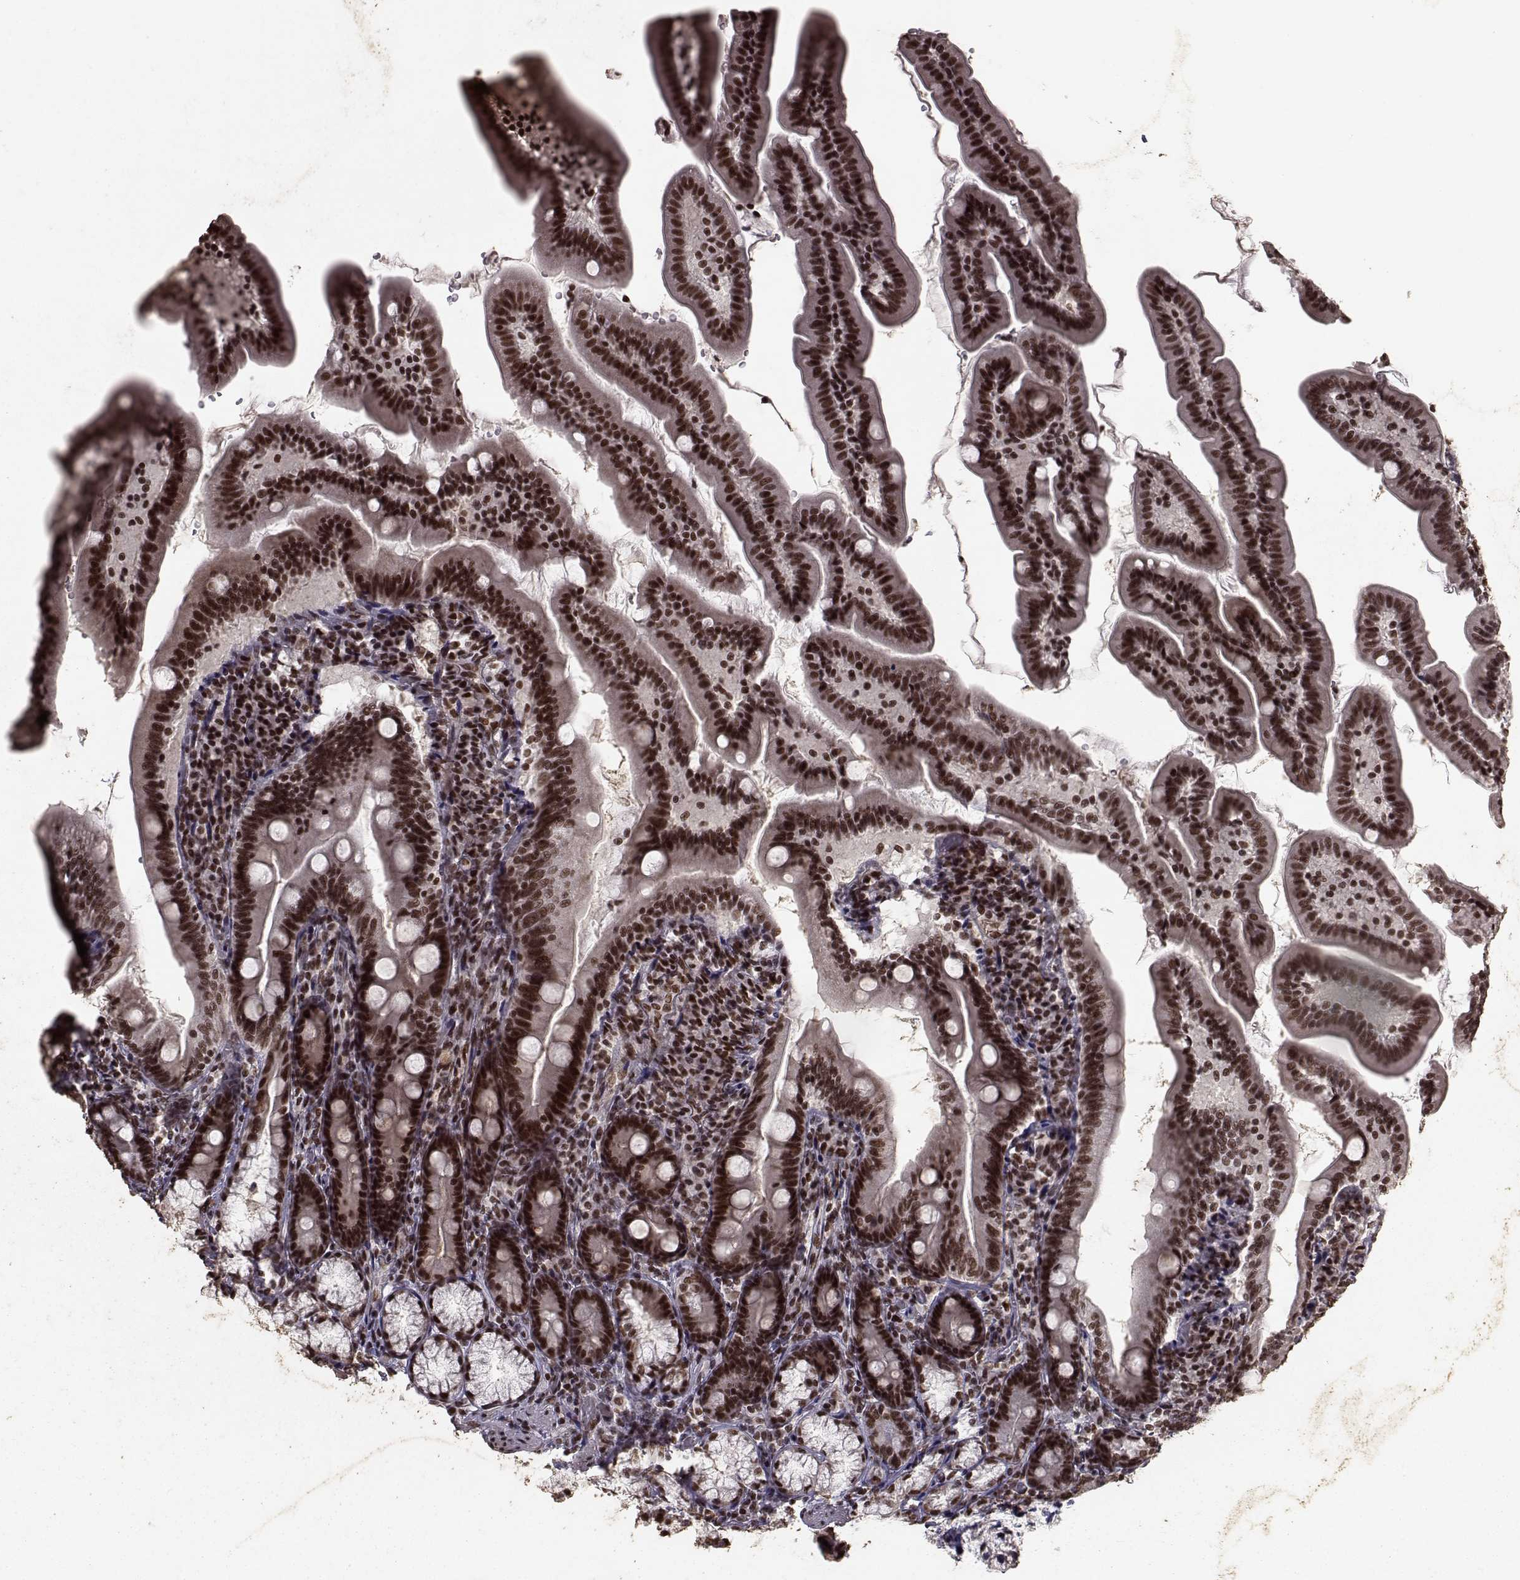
{"staining": {"intensity": "strong", "quantity": ">75%", "location": "cytoplasmic/membranous,nuclear"}, "tissue": "duodenum", "cell_type": "Glandular cells", "image_type": "normal", "snomed": [{"axis": "morphology", "description": "Normal tissue, NOS"}, {"axis": "topography", "description": "Duodenum"}], "caption": "Duodenum stained with immunohistochemistry reveals strong cytoplasmic/membranous,nuclear staining in approximately >75% of glandular cells. Nuclei are stained in blue.", "gene": "SF1", "patient": {"sex": "female", "age": 67}}